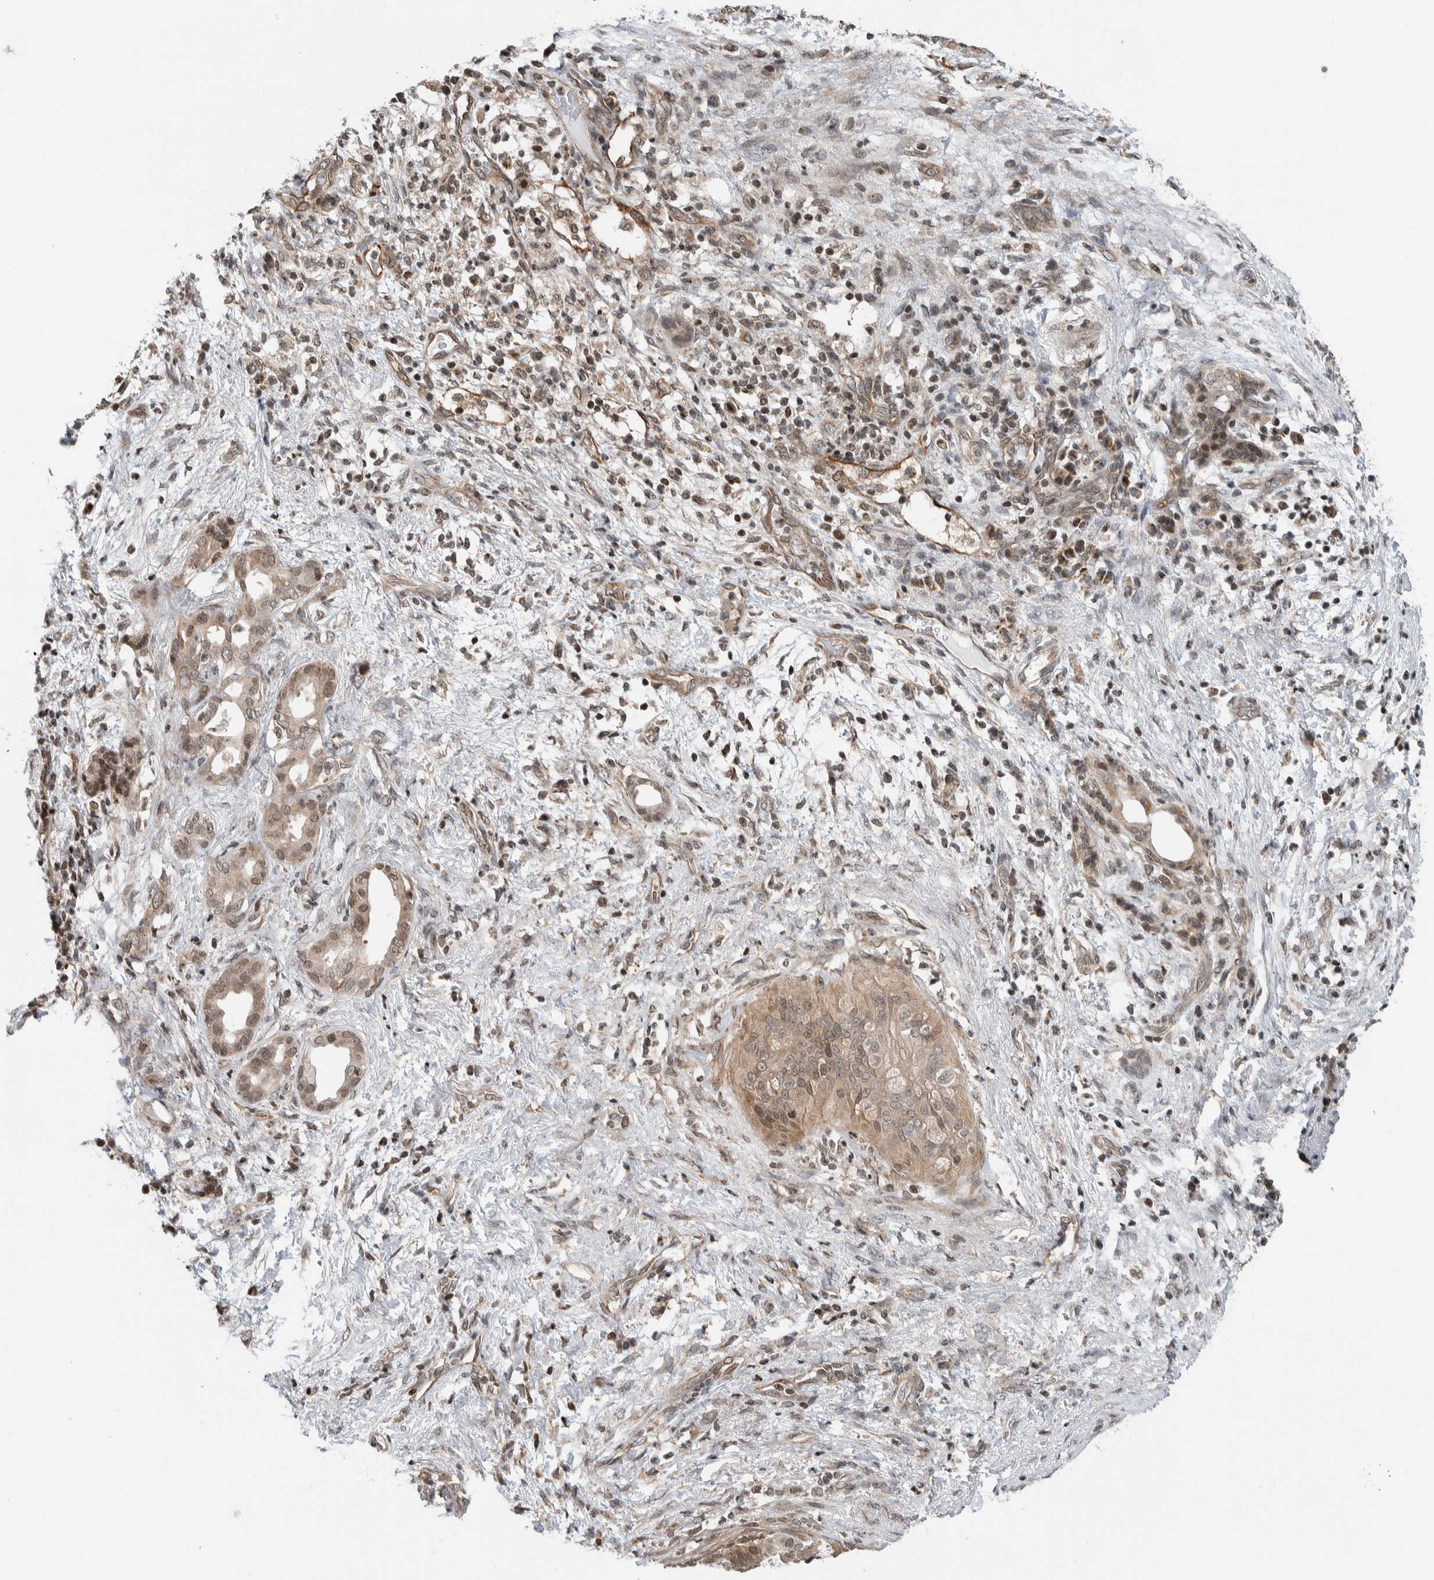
{"staining": {"intensity": "weak", "quantity": "25%-75%", "location": "nuclear"}, "tissue": "pancreatic cancer", "cell_type": "Tumor cells", "image_type": "cancer", "snomed": [{"axis": "morphology", "description": "Adenocarcinoma, NOS"}, {"axis": "topography", "description": "Pancreas"}], "caption": "This image shows IHC staining of adenocarcinoma (pancreatic), with low weak nuclear staining in approximately 25%-75% of tumor cells.", "gene": "NPLOC4", "patient": {"sex": "female", "age": 78}}